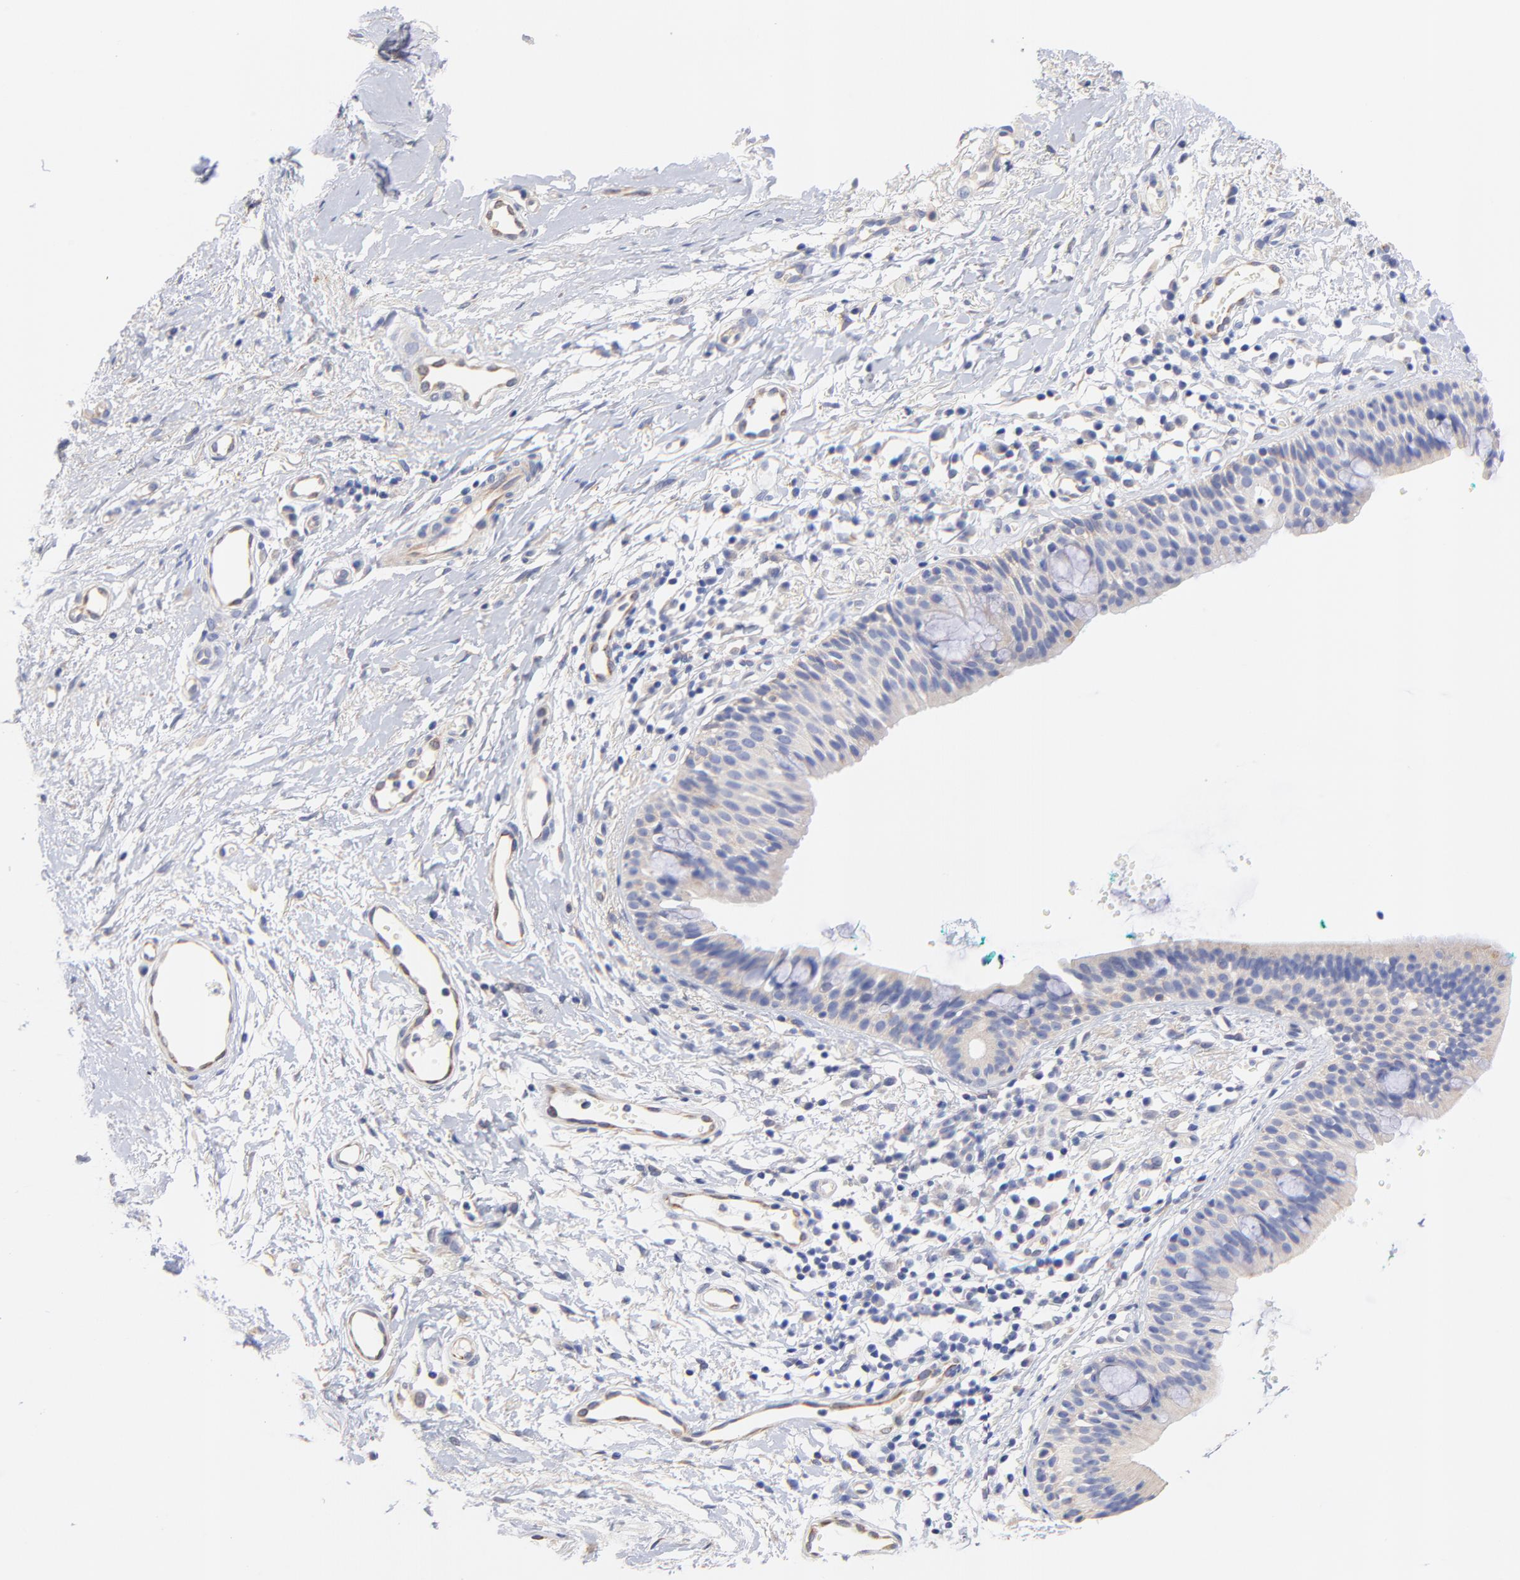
{"staining": {"intensity": "weak", "quantity": "25%-75%", "location": "cytoplasmic/membranous"}, "tissue": "nasopharynx", "cell_type": "Respiratory epithelial cells", "image_type": "normal", "snomed": [{"axis": "morphology", "description": "Normal tissue, NOS"}, {"axis": "morphology", "description": "Basal cell carcinoma"}, {"axis": "topography", "description": "Cartilage tissue"}, {"axis": "topography", "description": "Nasopharynx"}, {"axis": "topography", "description": "Oral tissue"}], "caption": "A high-resolution histopathology image shows immunohistochemistry staining of benign nasopharynx, which exhibits weak cytoplasmic/membranous expression in approximately 25%-75% of respiratory epithelial cells. (DAB IHC, brown staining for protein, blue staining for nuclei).", "gene": "HS3ST1", "patient": {"sex": "female", "age": 77}}